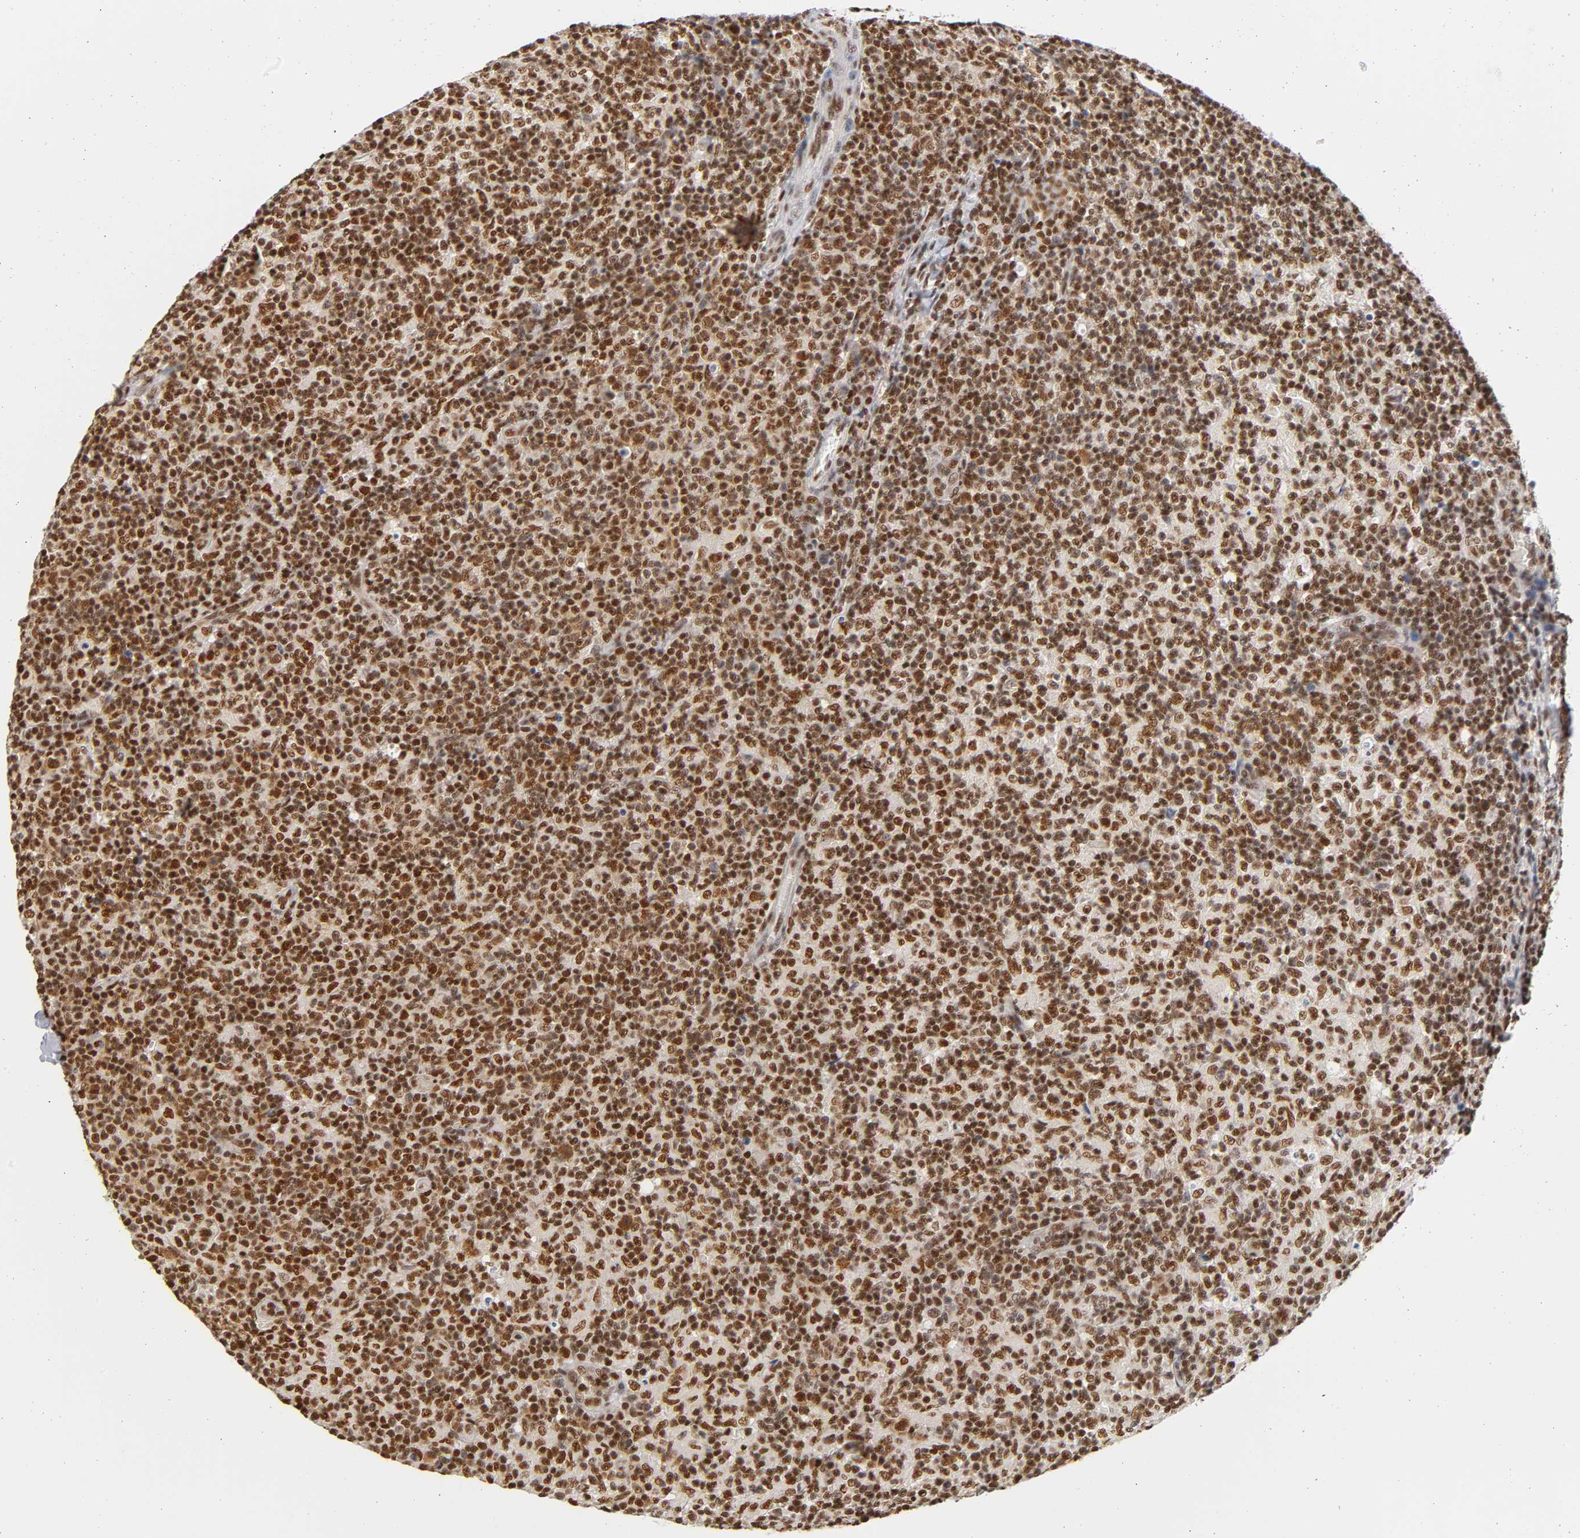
{"staining": {"intensity": "strong", "quantity": ">75%", "location": "nuclear"}, "tissue": "lymph node", "cell_type": "Germinal center cells", "image_type": "normal", "snomed": [{"axis": "morphology", "description": "Normal tissue, NOS"}, {"axis": "morphology", "description": "Inflammation, NOS"}, {"axis": "topography", "description": "Lymph node"}], "caption": "Germinal center cells demonstrate strong nuclear expression in approximately >75% of cells in unremarkable lymph node. The staining was performed using DAB (3,3'-diaminobenzidine), with brown indicating positive protein expression. Nuclei are stained blue with hematoxylin.", "gene": "ILKAP", "patient": {"sex": "male", "age": 55}}